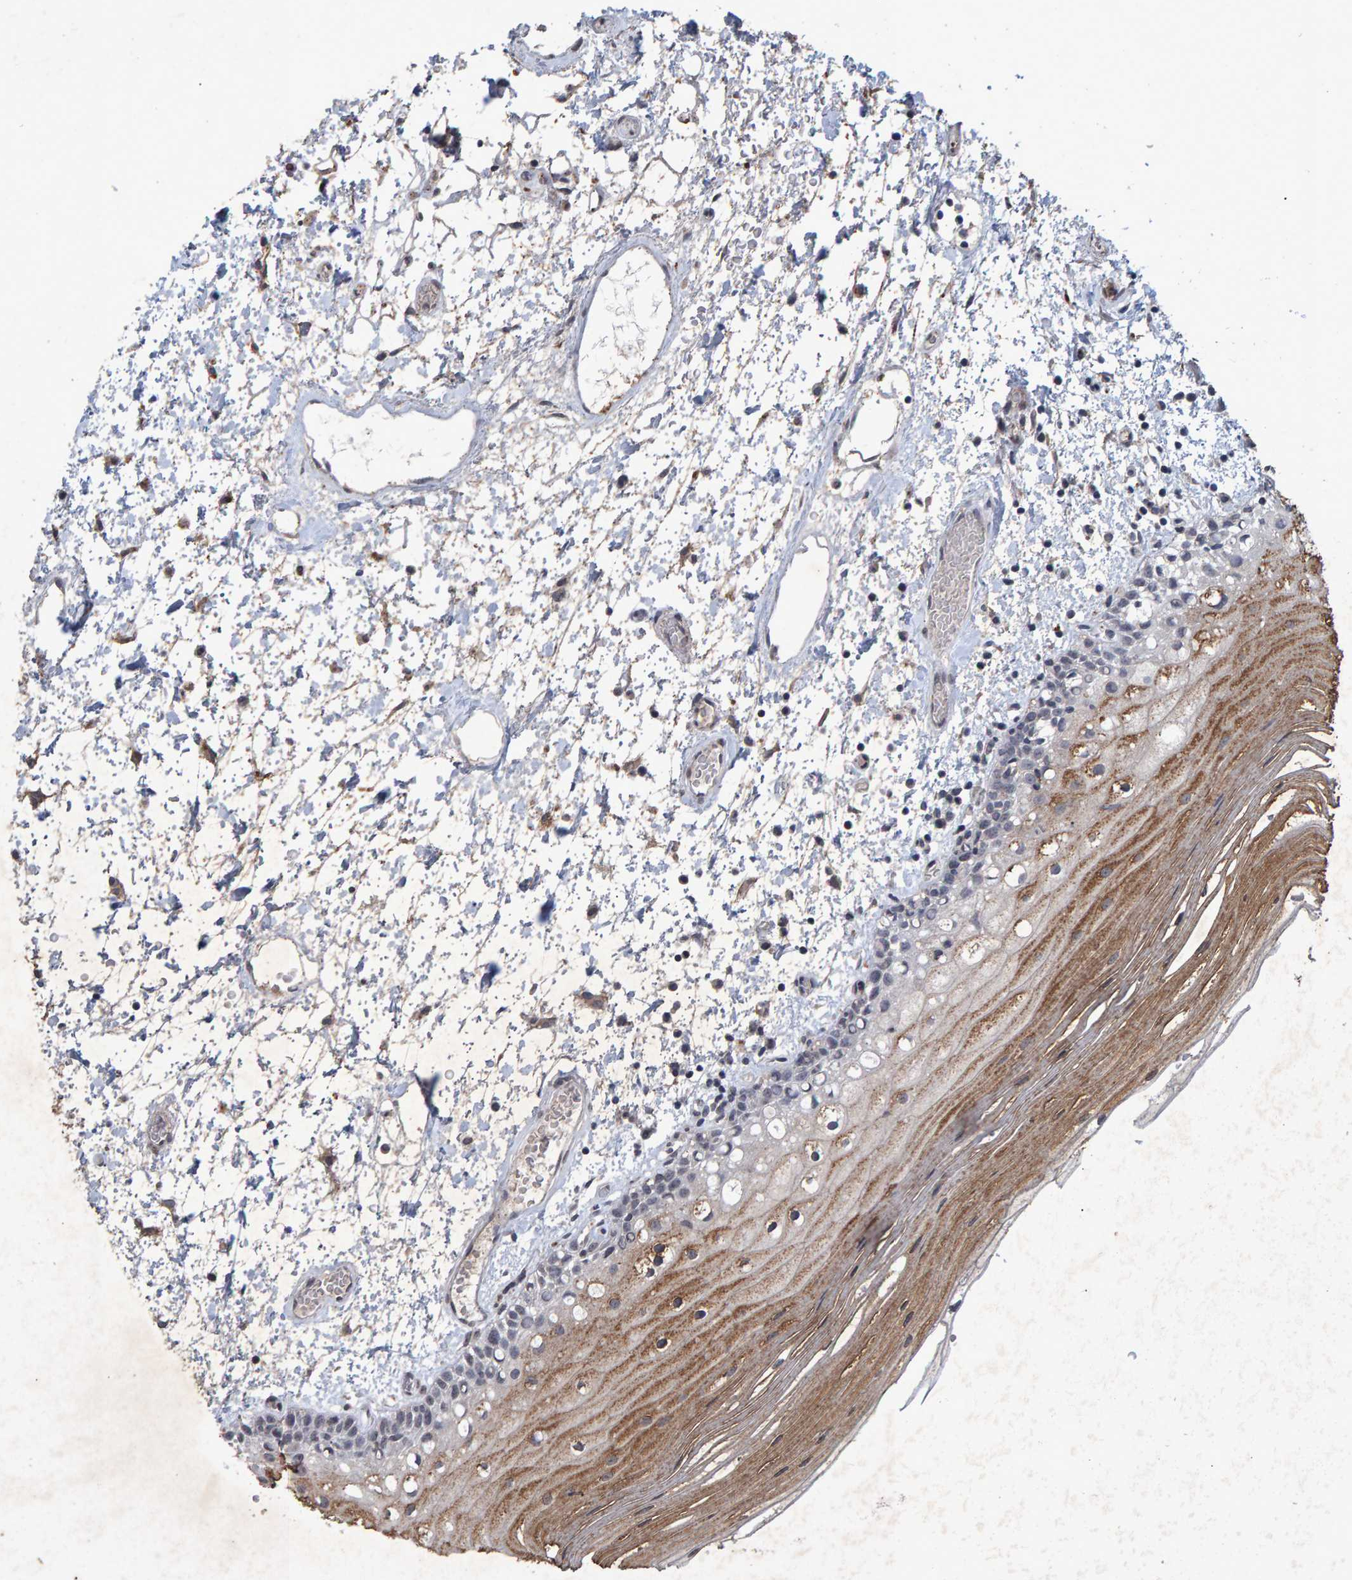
{"staining": {"intensity": "strong", "quantity": "<25%", "location": "cytoplasmic/membranous"}, "tissue": "oral mucosa", "cell_type": "Squamous epithelial cells", "image_type": "normal", "snomed": [{"axis": "morphology", "description": "Normal tissue, NOS"}, {"axis": "topography", "description": "Oral tissue"}], "caption": "IHC of unremarkable human oral mucosa exhibits medium levels of strong cytoplasmic/membranous positivity in about <25% of squamous epithelial cells. (IHC, brightfield microscopy, high magnification).", "gene": "GALC", "patient": {"sex": "male", "age": 52}}